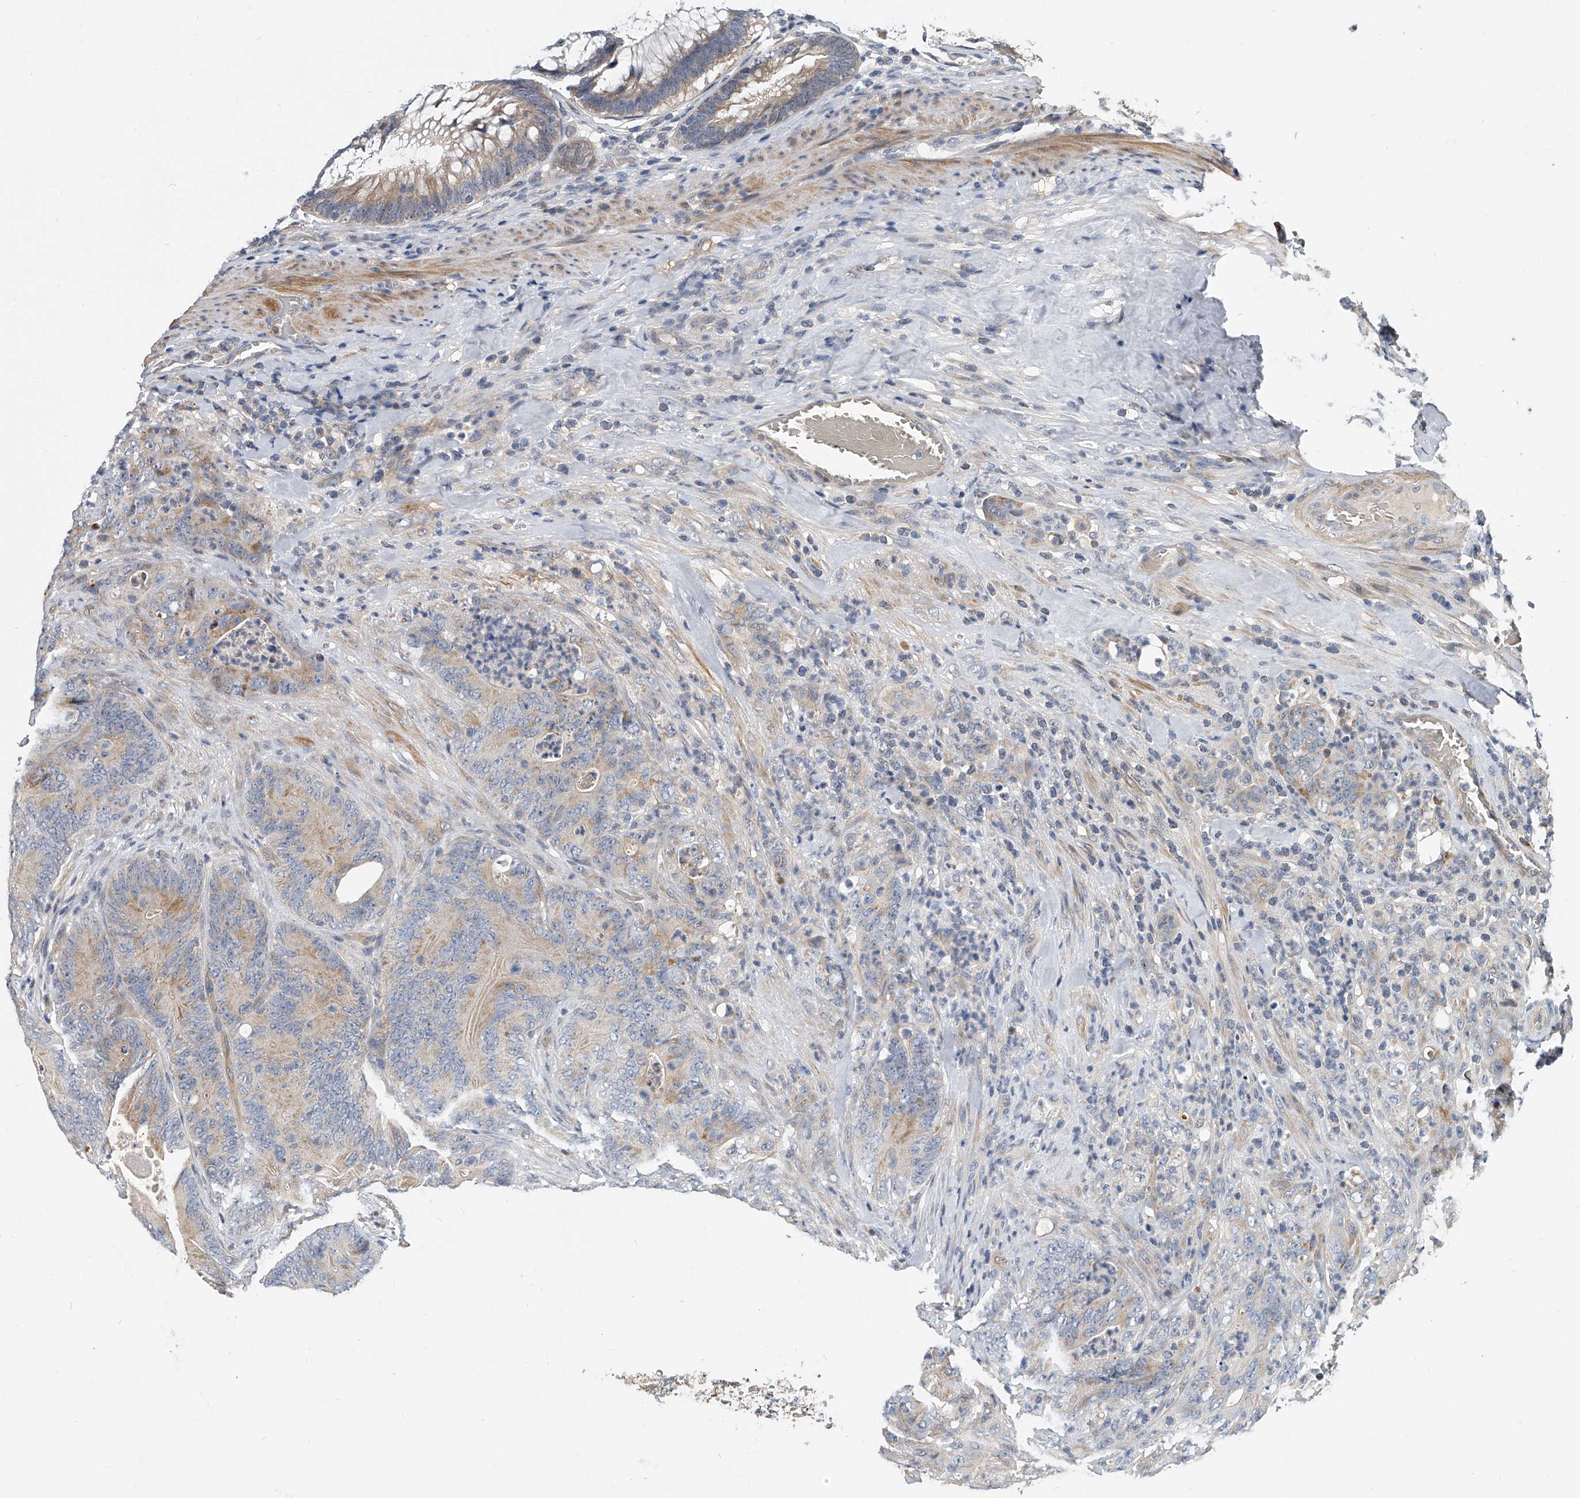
{"staining": {"intensity": "moderate", "quantity": "25%-75%", "location": "cytoplasmic/membranous"}, "tissue": "colorectal cancer", "cell_type": "Tumor cells", "image_type": "cancer", "snomed": [{"axis": "morphology", "description": "Normal tissue, NOS"}, {"axis": "topography", "description": "Colon"}], "caption": "Colorectal cancer was stained to show a protein in brown. There is medium levels of moderate cytoplasmic/membranous staining in approximately 25%-75% of tumor cells.", "gene": "CD200", "patient": {"sex": "female", "age": 82}}